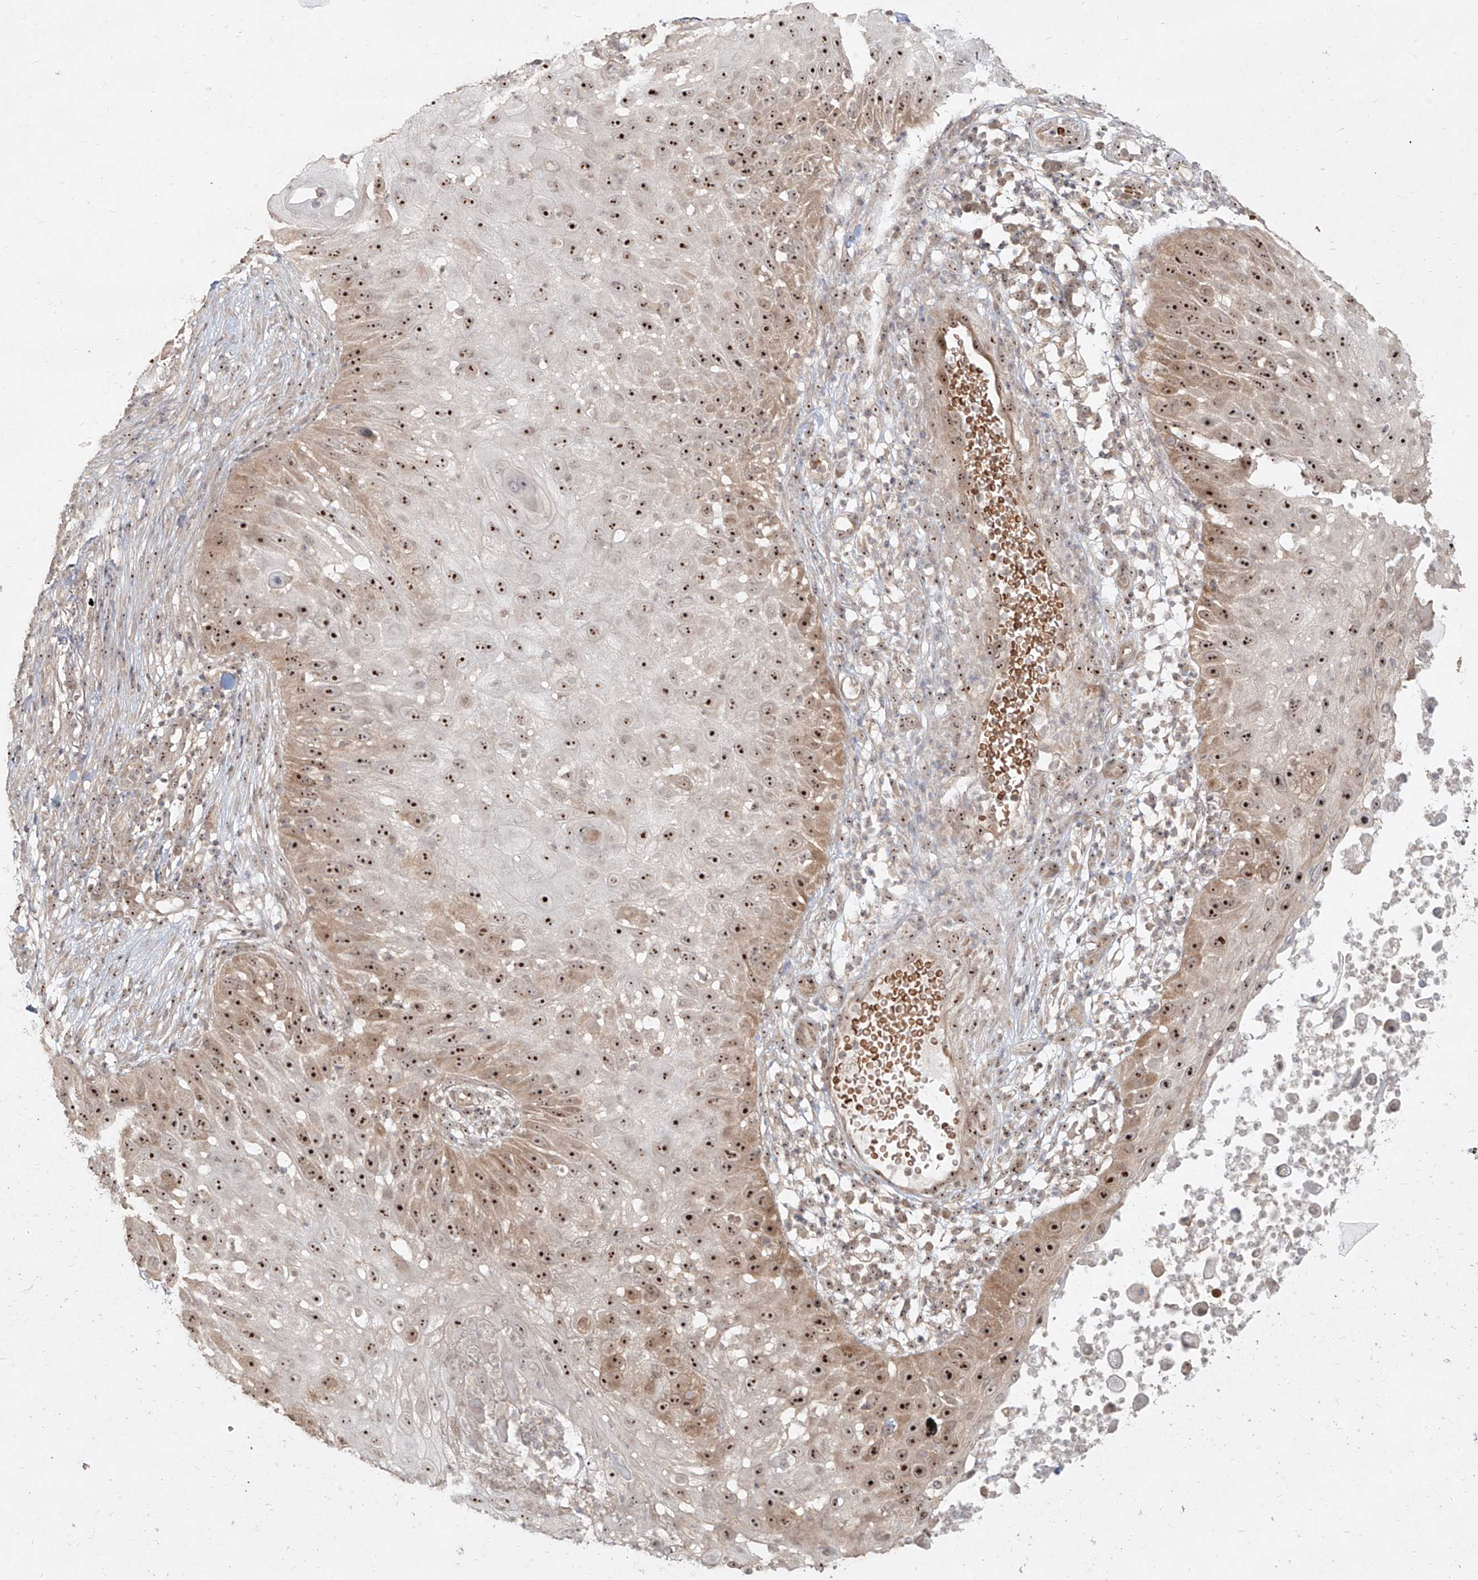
{"staining": {"intensity": "moderate", "quantity": ">75%", "location": "cytoplasmic/membranous,nuclear"}, "tissue": "skin cancer", "cell_type": "Tumor cells", "image_type": "cancer", "snomed": [{"axis": "morphology", "description": "Squamous cell carcinoma, NOS"}, {"axis": "topography", "description": "Skin"}], "caption": "Human skin cancer (squamous cell carcinoma) stained with a brown dye shows moderate cytoplasmic/membranous and nuclear positive staining in approximately >75% of tumor cells.", "gene": "BYSL", "patient": {"sex": "female", "age": 44}}